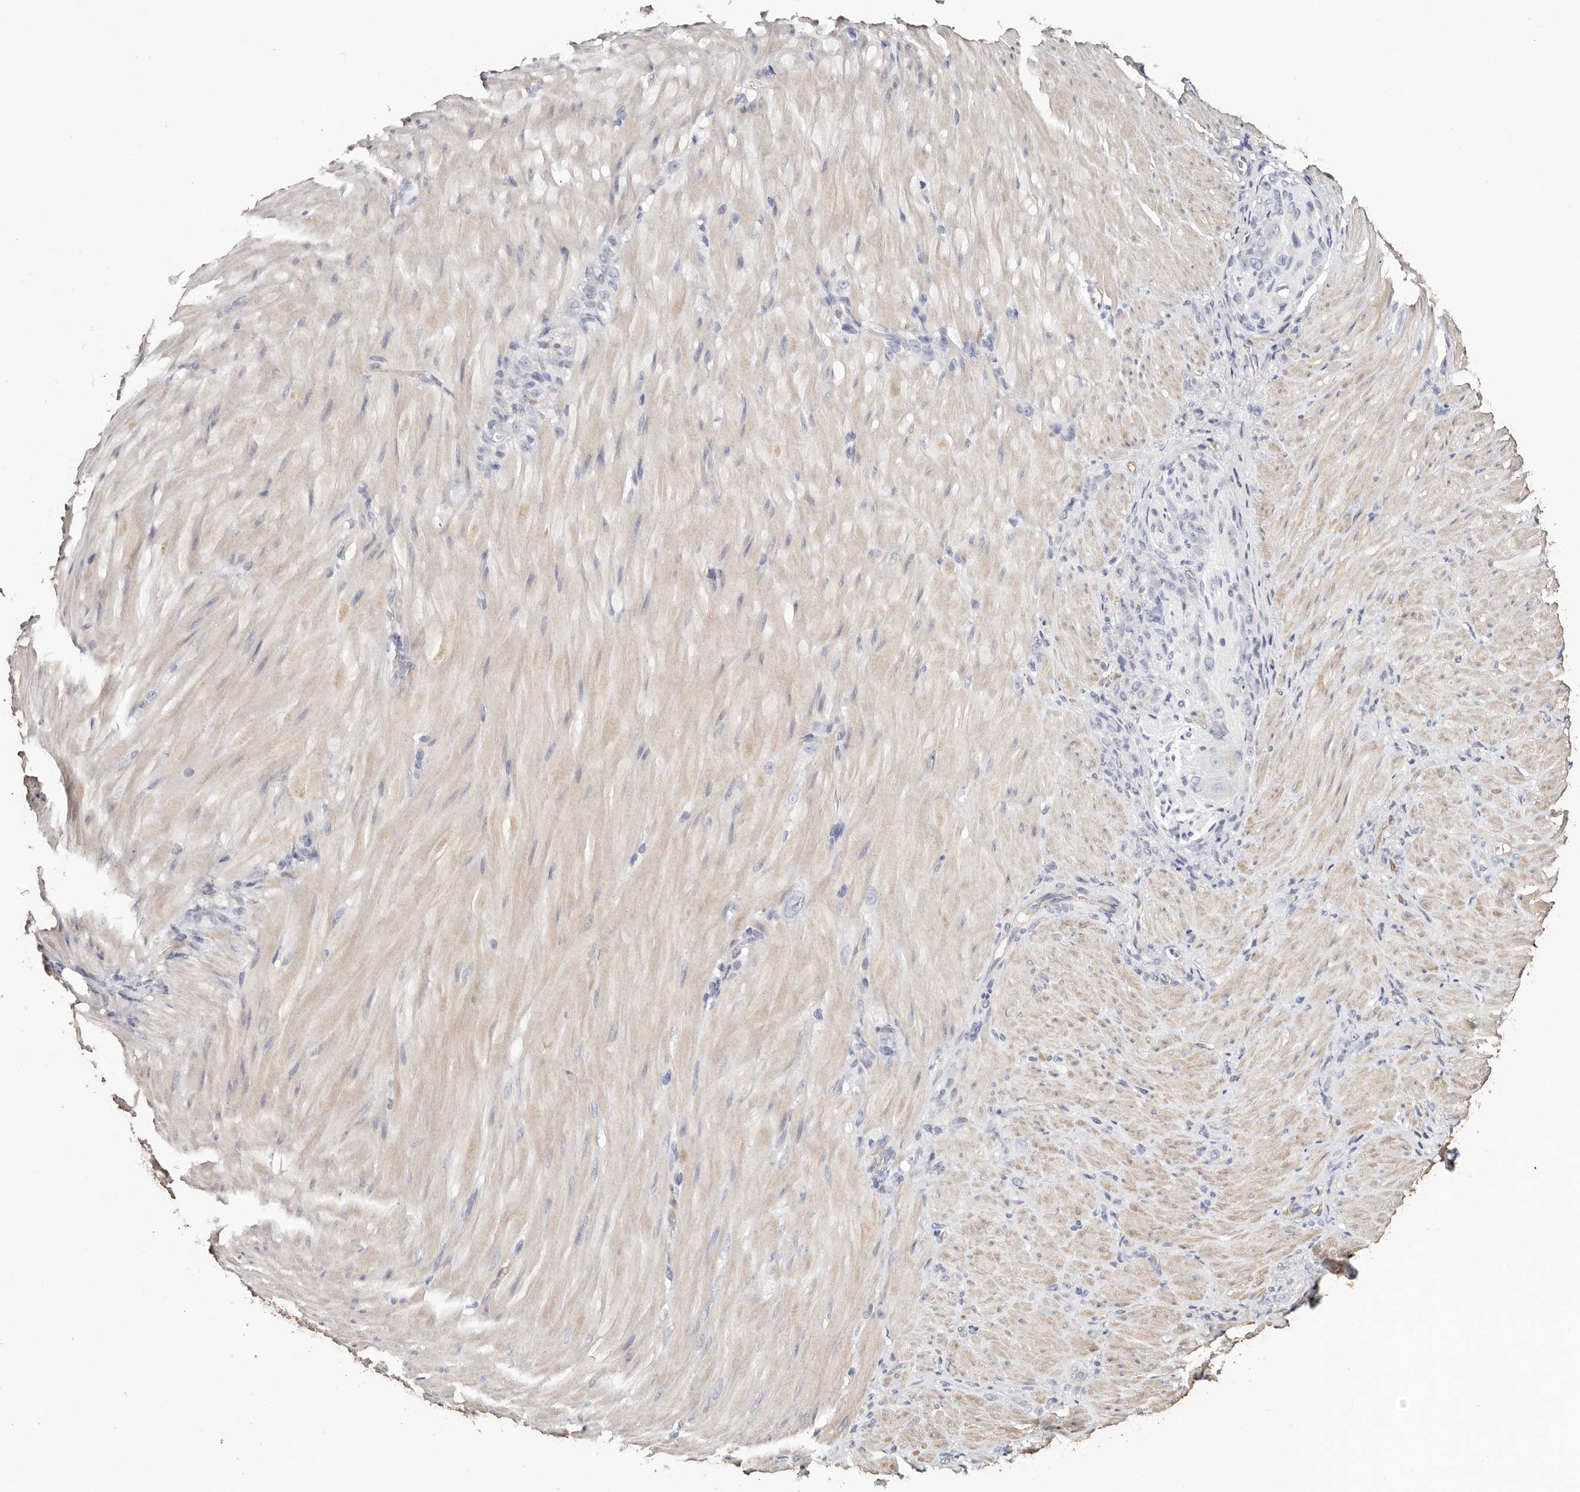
{"staining": {"intensity": "negative", "quantity": "none", "location": "none"}, "tissue": "stomach cancer", "cell_type": "Tumor cells", "image_type": "cancer", "snomed": [{"axis": "morphology", "description": "Normal tissue, NOS"}, {"axis": "morphology", "description": "Adenocarcinoma, NOS"}, {"axis": "topography", "description": "Stomach"}], "caption": "High power microscopy image of an immunohistochemistry (IHC) image of adenocarcinoma (stomach), revealing no significant expression in tumor cells. The staining was performed using DAB (3,3'-diaminobenzidine) to visualize the protein expression in brown, while the nuclei were stained in blue with hematoxylin (Magnification: 20x).", "gene": "TGM2", "patient": {"sex": "male", "age": 82}}